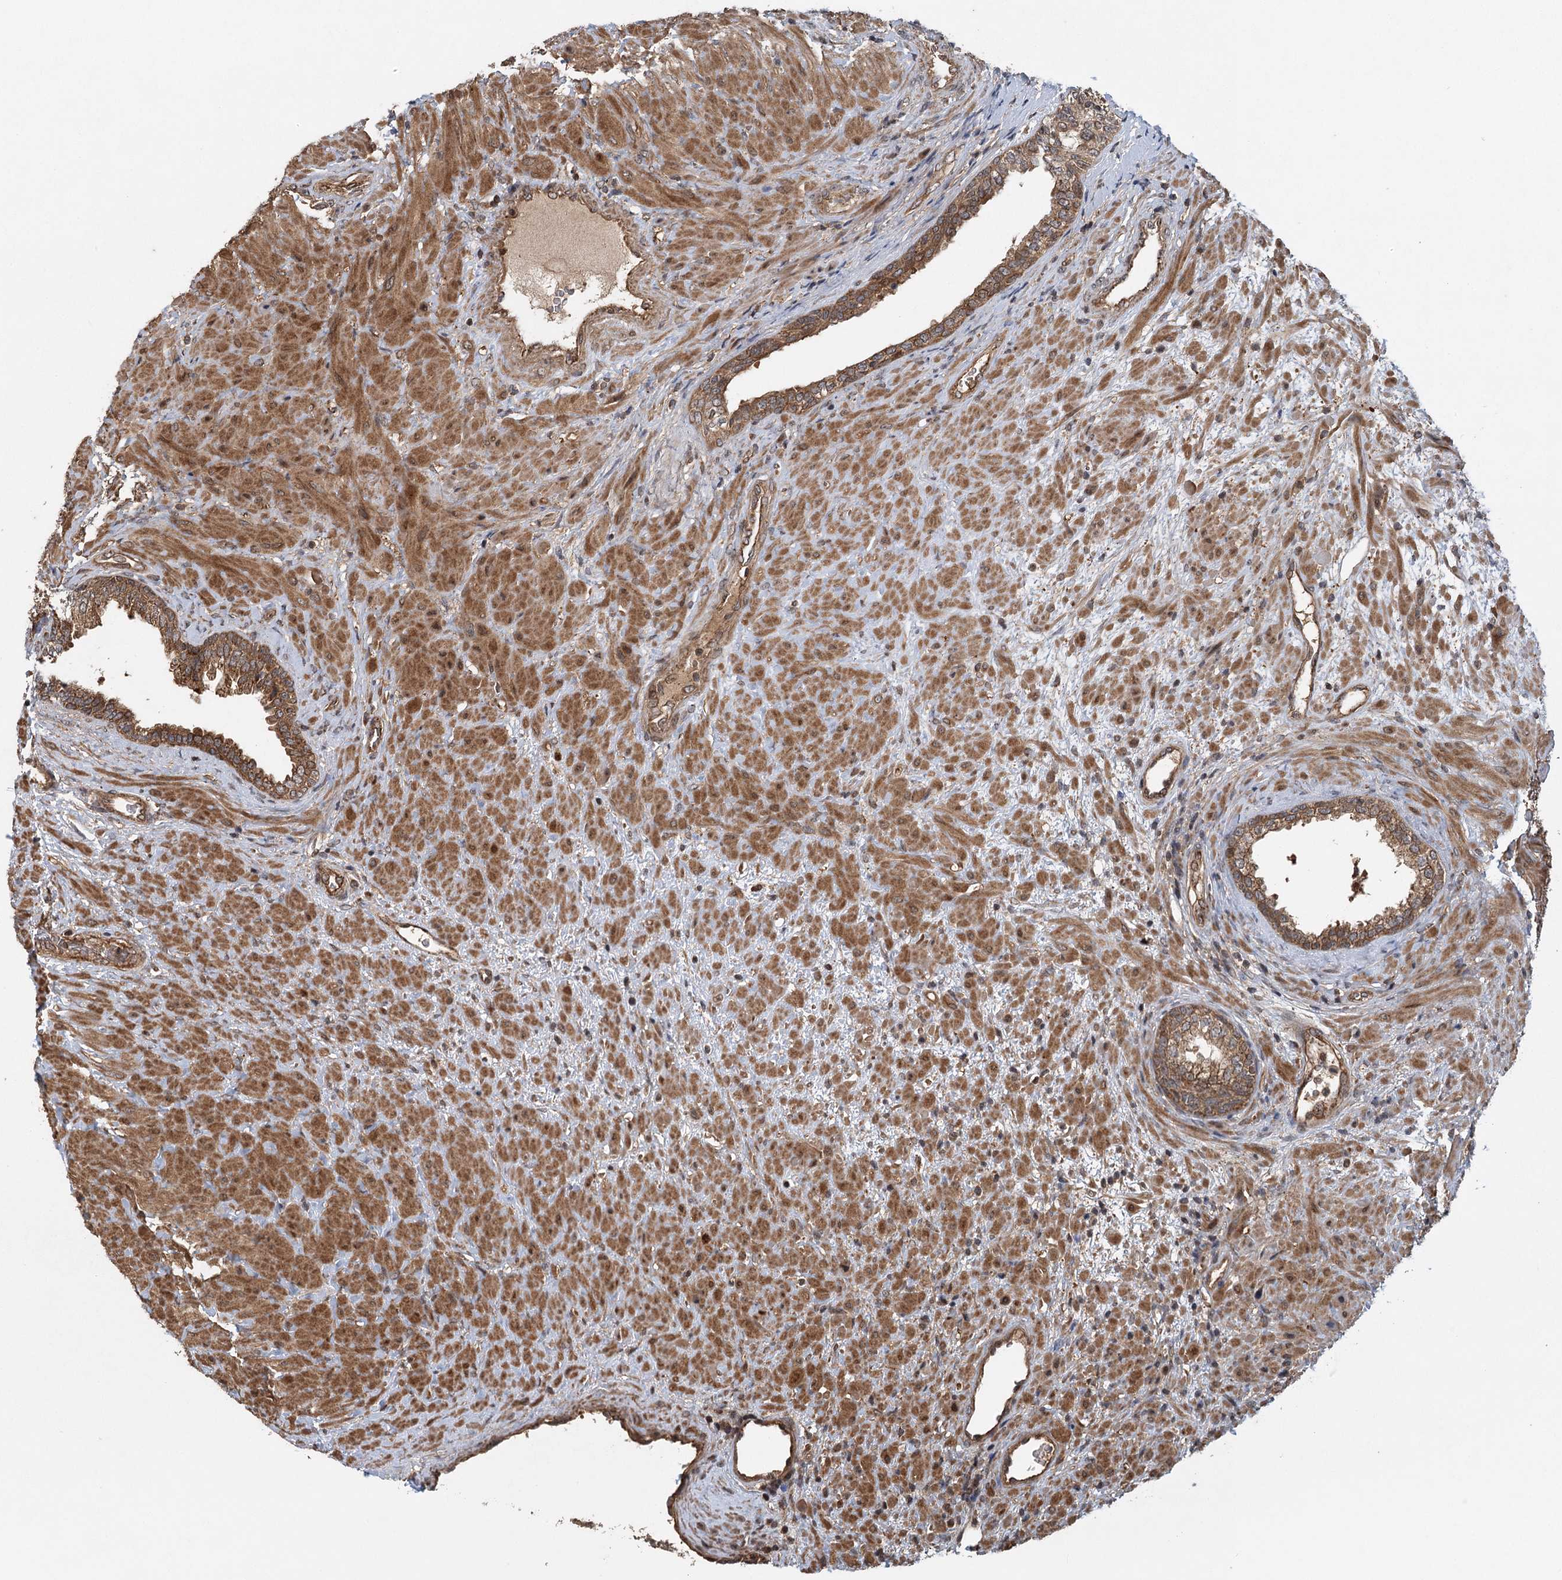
{"staining": {"intensity": "moderate", "quantity": ">75%", "location": "cytoplasmic/membranous"}, "tissue": "prostate", "cell_type": "Glandular cells", "image_type": "normal", "snomed": [{"axis": "morphology", "description": "Normal tissue, NOS"}, {"axis": "topography", "description": "Prostate"}], "caption": "Approximately >75% of glandular cells in benign human prostate show moderate cytoplasmic/membranous protein expression as visualized by brown immunohistochemical staining.", "gene": "INSIG2", "patient": {"sex": "male", "age": 76}}